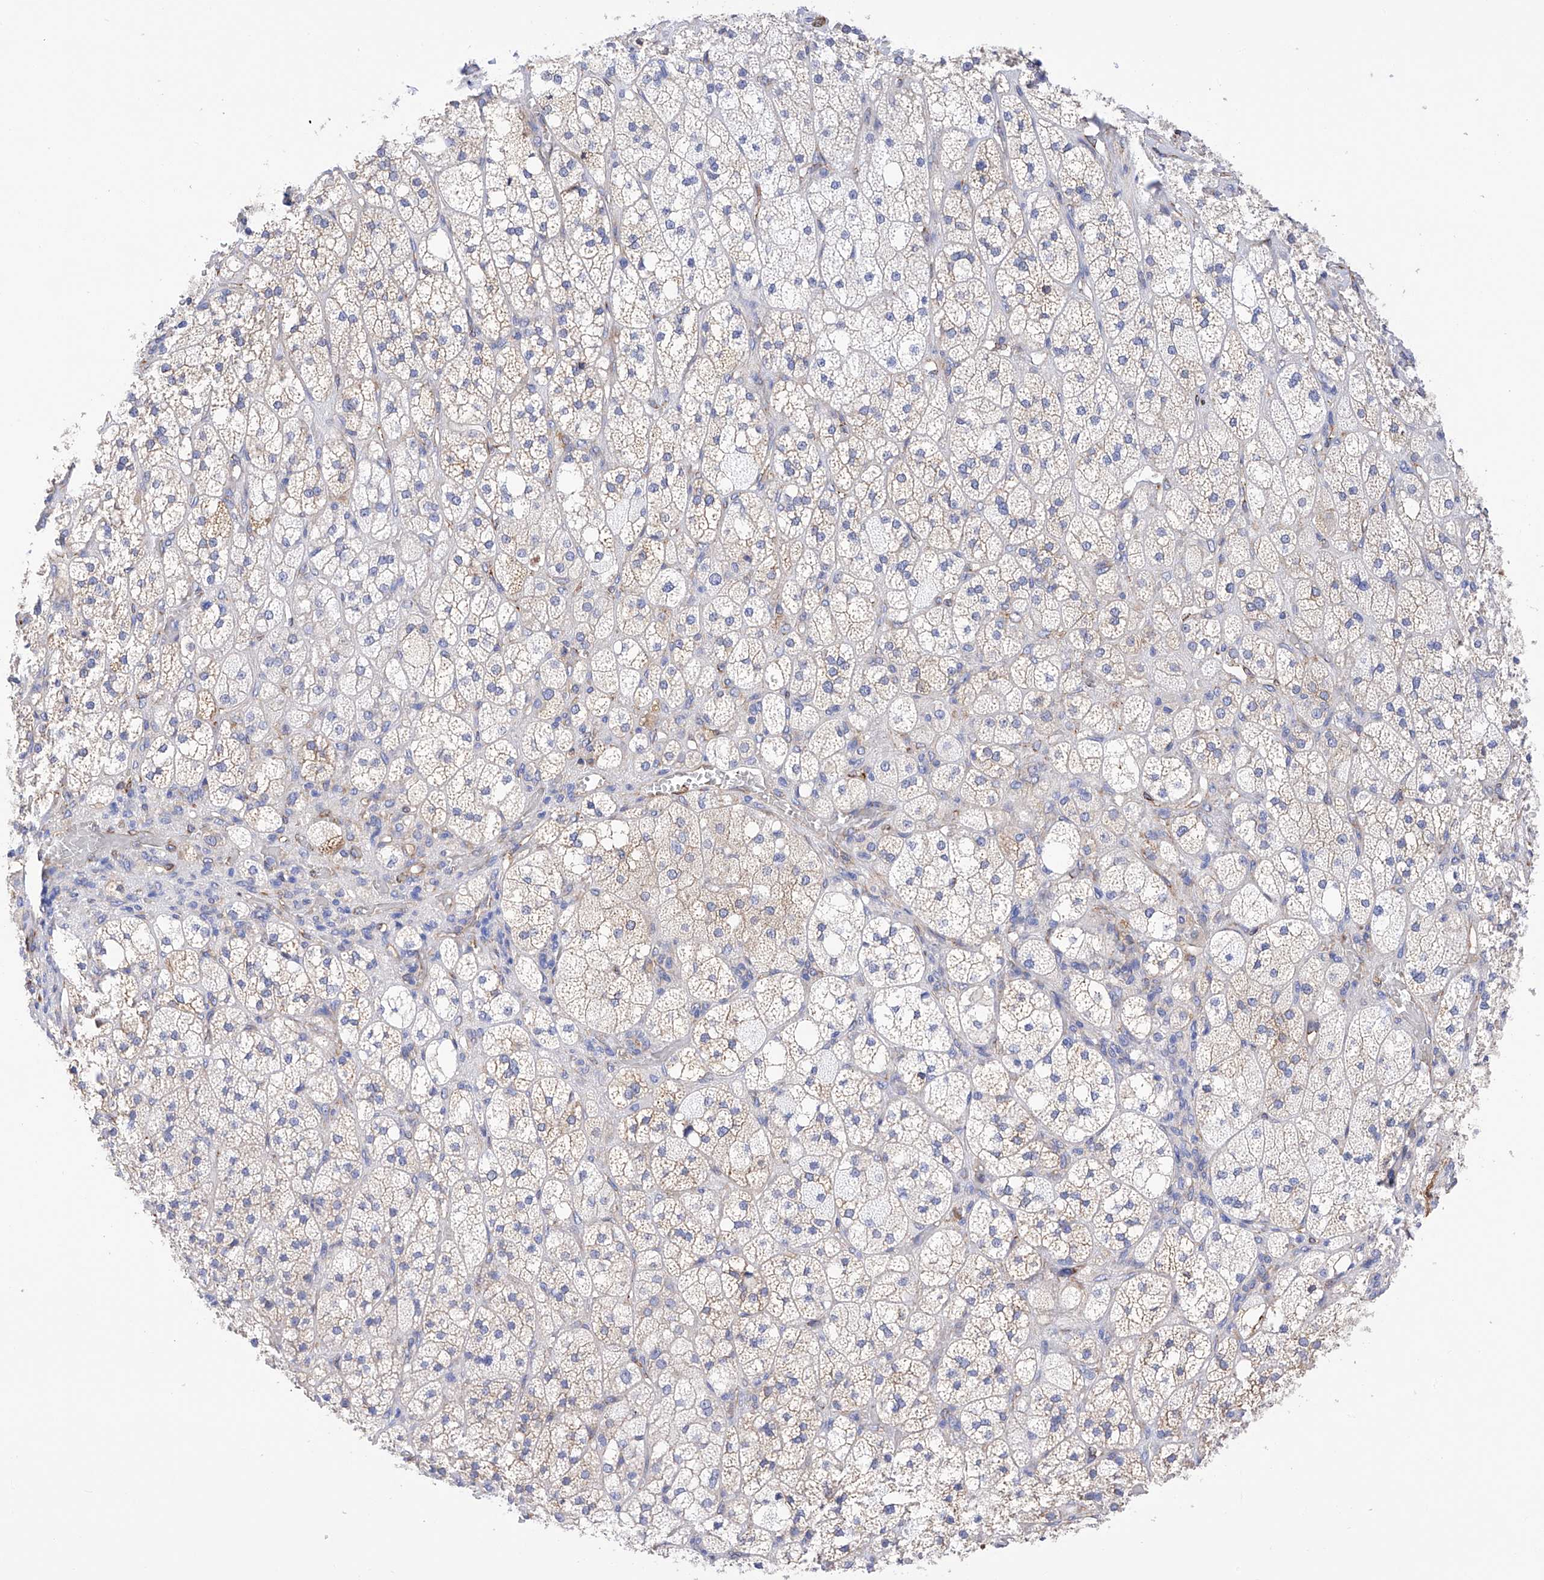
{"staining": {"intensity": "moderate", "quantity": "<25%", "location": "cytoplasmic/membranous"}, "tissue": "adrenal gland", "cell_type": "Glandular cells", "image_type": "normal", "snomed": [{"axis": "morphology", "description": "Normal tissue, NOS"}, {"axis": "topography", "description": "Adrenal gland"}], "caption": "A histopathology image of adrenal gland stained for a protein demonstrates moderate cytoplasmic/membranous brown staining in glandular cells. (IHC, brightfield microscopy, high magnification).", "gene": "PDIA5", "patient": {"sex": "male", "age": 61}}